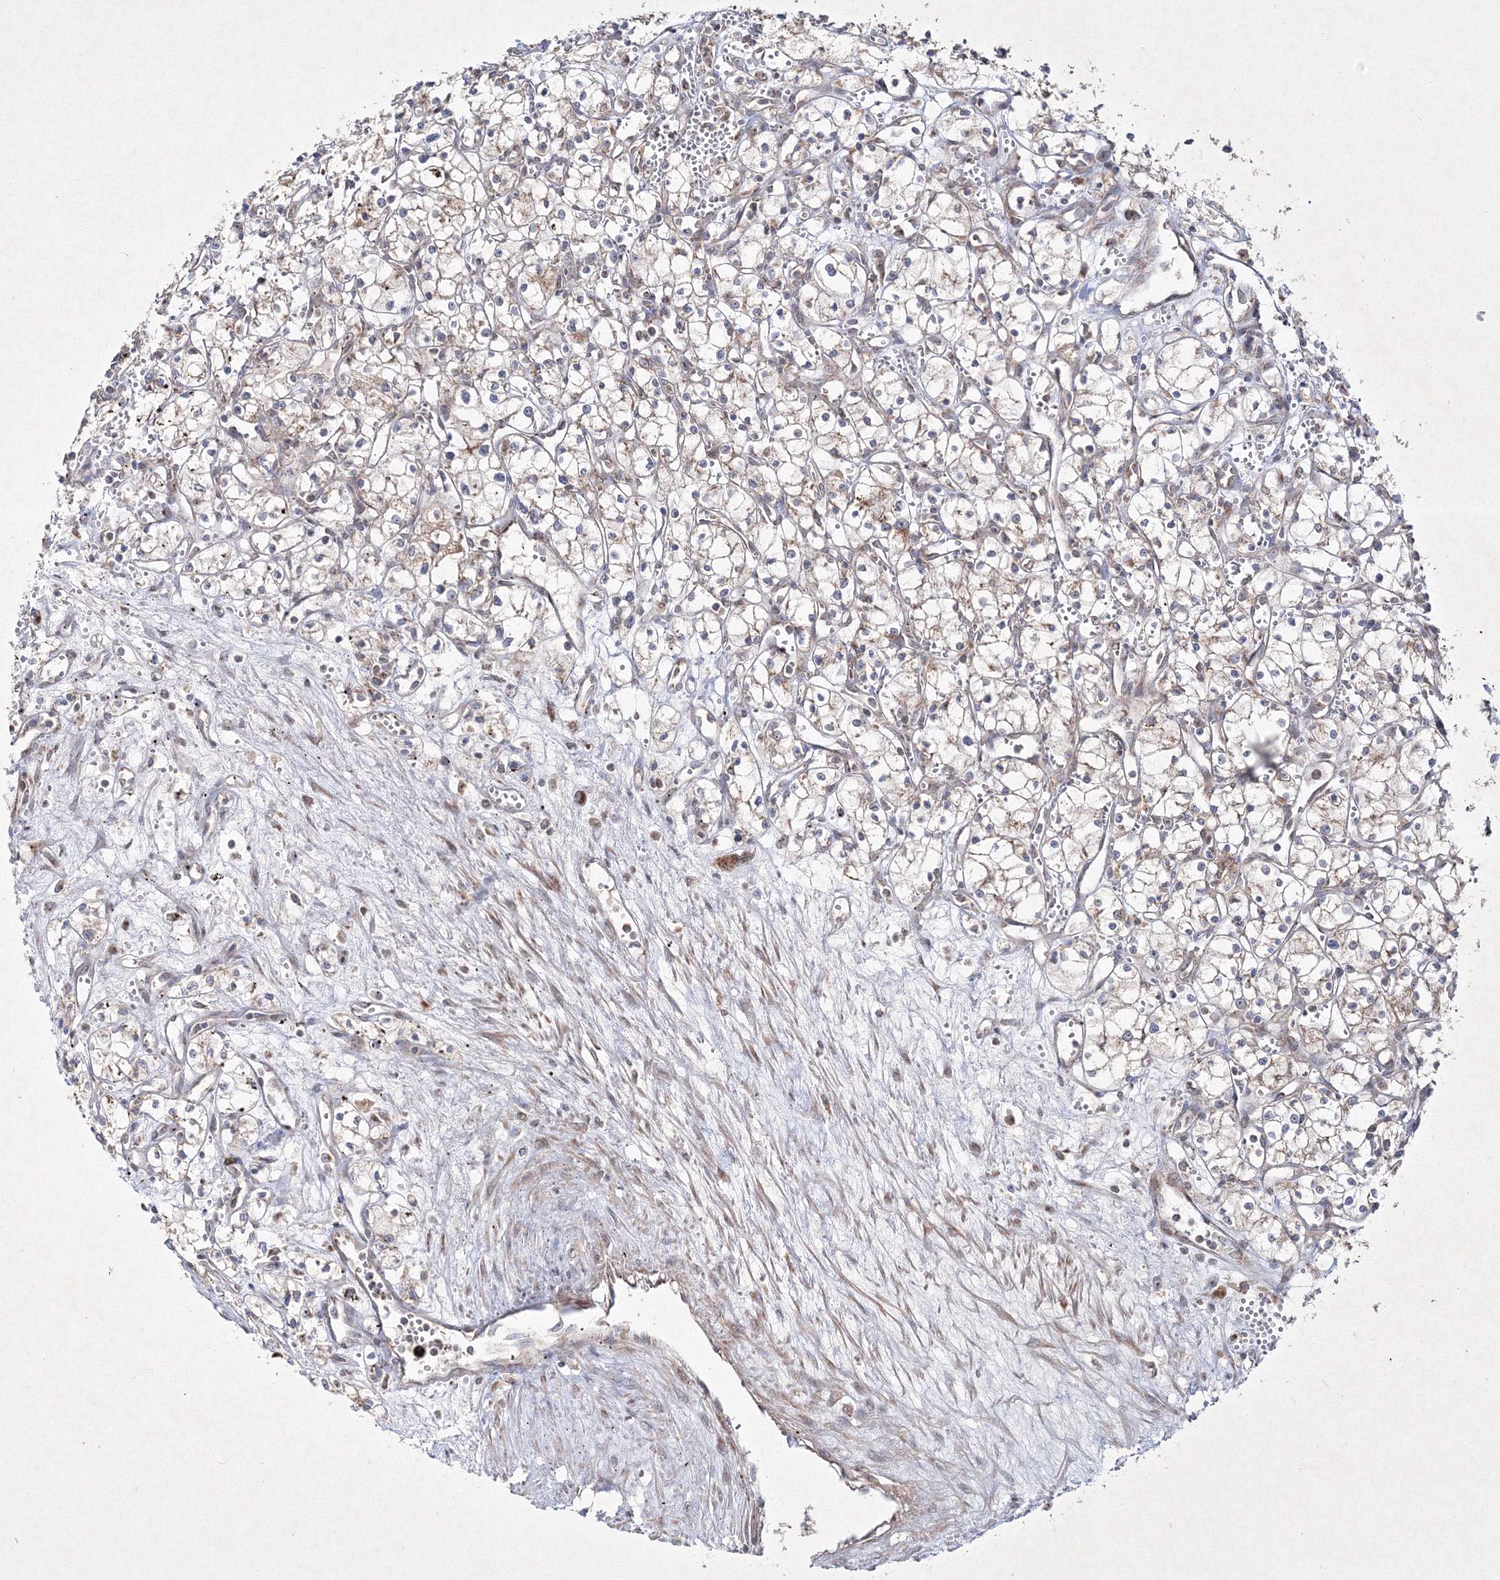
{"staining": {"intensity": "weak", "quantity": "<25%", "location": "cytoplasmic/membranous"}, "tissue": "renal cancer", "cell_type": "Tumor cells", "image_type": "cancer", "snomed": [{"axis": "morphology", "description": "Adenocarcinoma, NOS"}, {"axis": "topography", "description": "Kidney"}], "caption": "Renal cancer was stained to show a protein in brown. There is no significant expression in tumor cells.", "gene": "PEX13", "patient": {"sex": "male", "age": 59}}